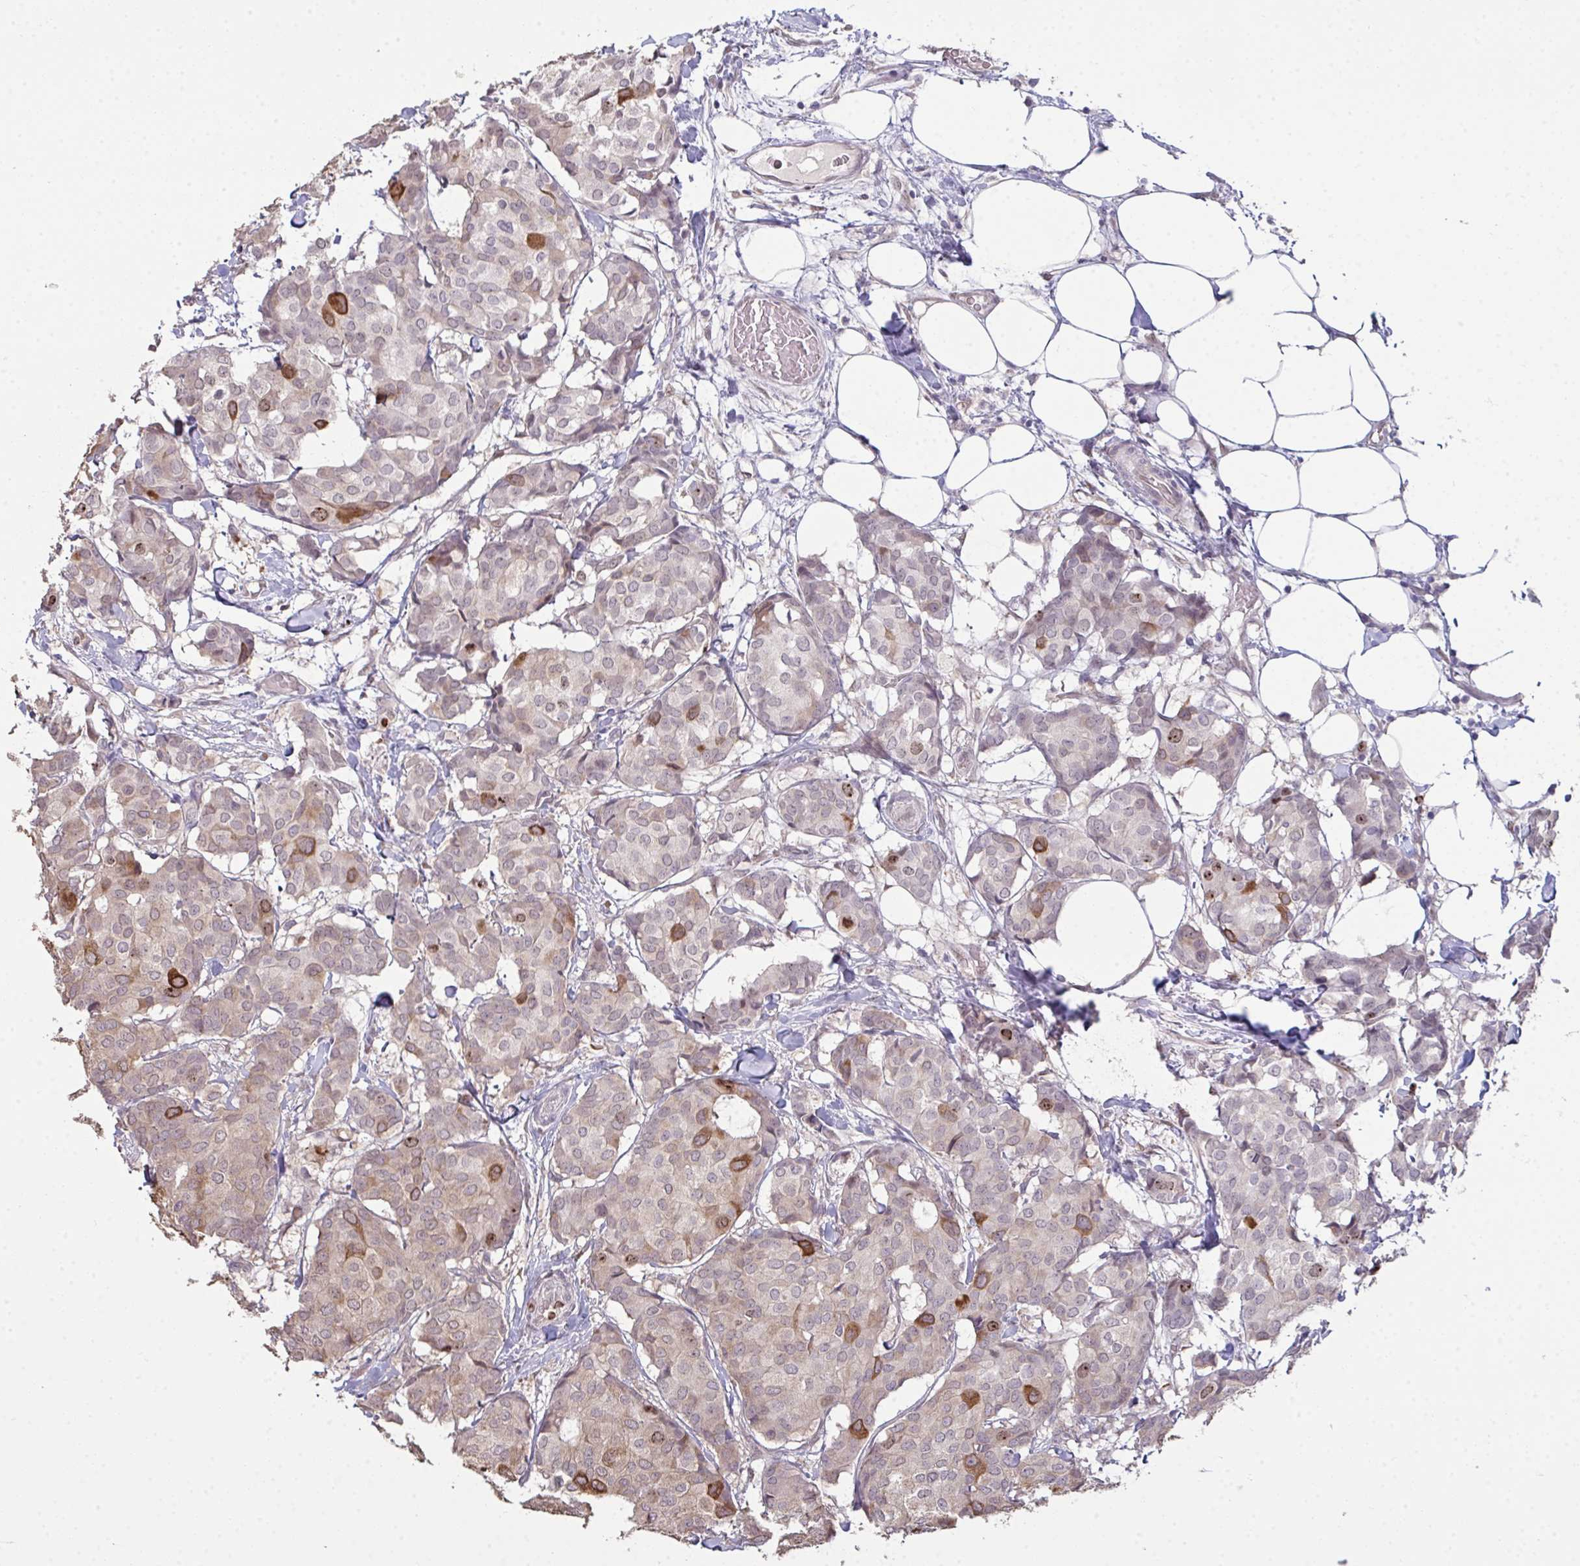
{"staining": {"intensity": "moderate", "quantity": "<25%", "location": "cytoplasmic/membranous"}, "tissue": "breast cancer", "cell_type": "Tumor cells", "image_type": "cancer", "snomed": [{"axis": "morphology", "description": "Duct carcinoma"}, {"axis": "topography", "description": "Breast"}], "caption": "The image exhibits immunohistochemical staining of breast cancer (infiltrating ductal carcinoma). There is moderate cytoplasmic/membranous positivity is seen in about <25% of tumor cells.", "gene": "SETD7", "patient": {"sex": "female", "age": 75}}